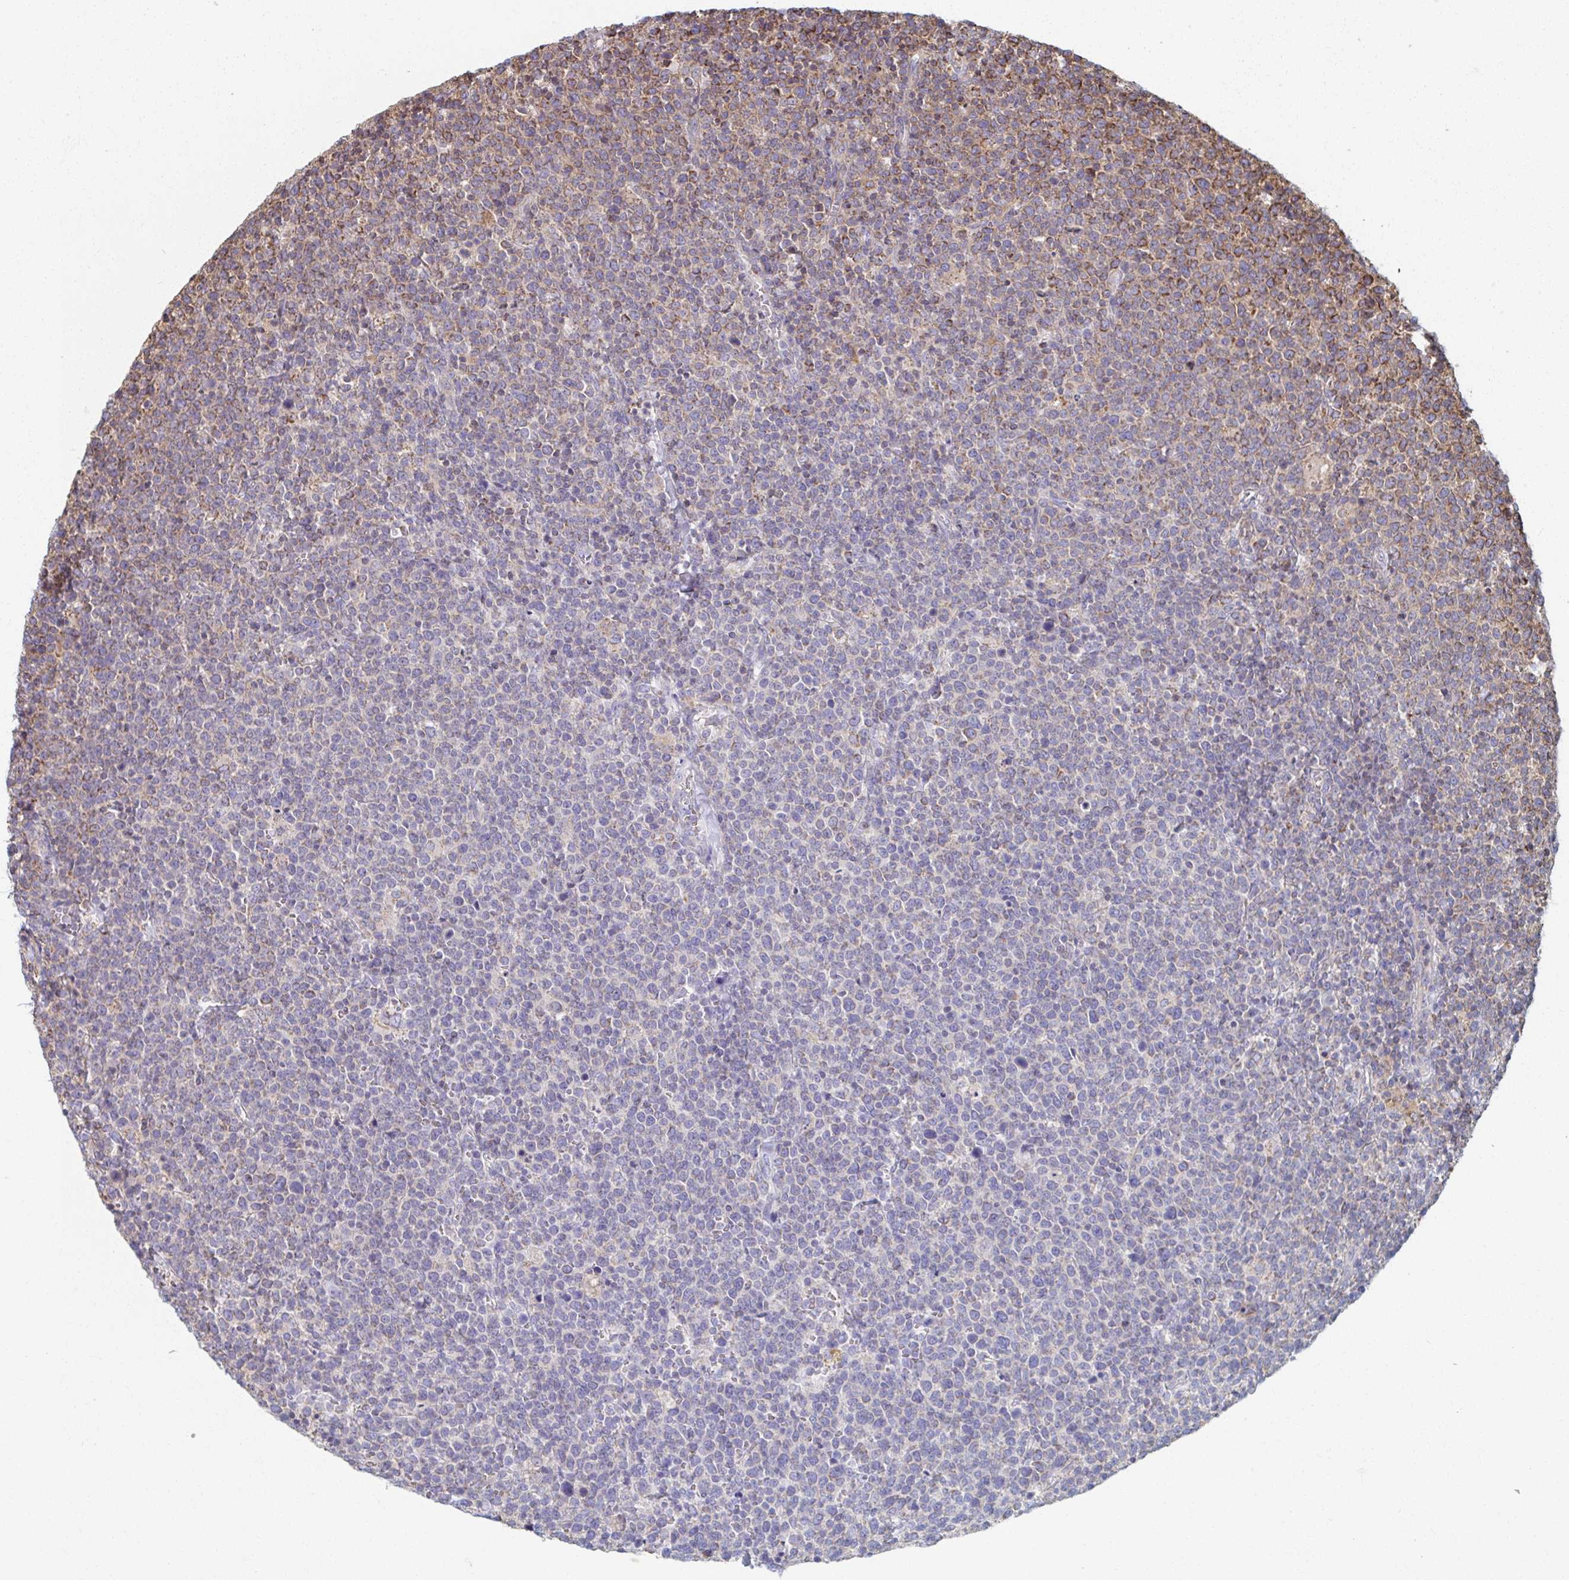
{"staining": {"intensity": "negative", "quantity": "none", "location": "none"}, "tissue": "lymphoma", "cell_type": "Tumor cells", "image_type": "cancer", "snomed": [{"axis": "morphology", "description": "Malignant lymphoma, non-Hodgkin's type, High grade"}, {"axis": "topography", "description": "Lymph node"}], "caption": "The immunohistochemistry (IHC) histopathology image has no significant positivity in tumor cells of malignant lymphoma, non-Hodgkin's type (high-grade) tissue.", "gene": "KLHL34", "patient": {"sex": "male", "age": 61}}